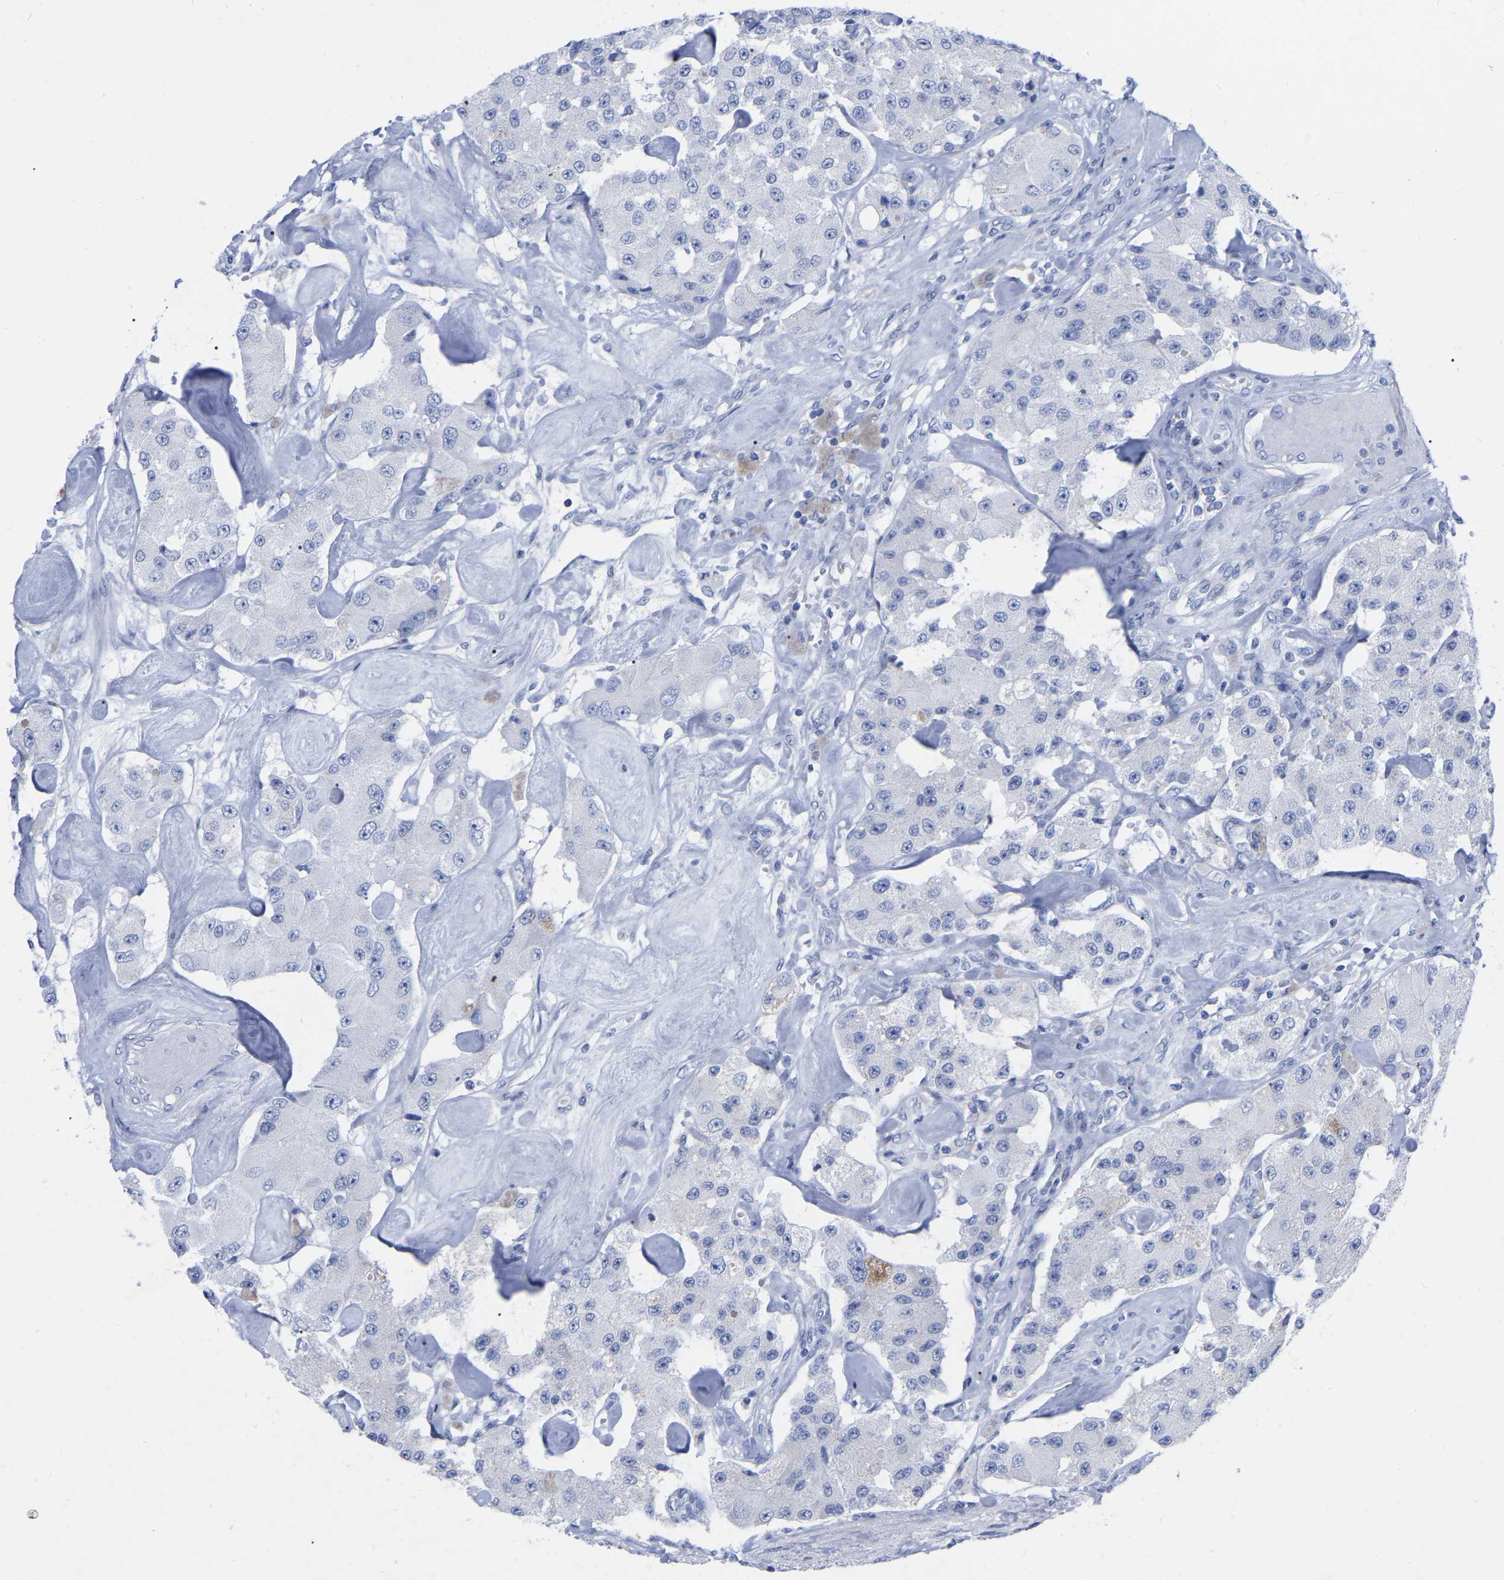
{"staining": {"intensity": "negative", "quantity": "none", "location": "none"}, "tissue": "carcinoid", "cell_type": "Tumor cells", "image_type": "cancer", "snomed": [{"axis": "morphology", "description": "Carcinoid, malignant, NOS"}, {"axis": "topography", "description": "Pancreas"}], "caption": "This is a photomicrograph of immunohistochemistry staining of carcinoid, which shows no expression in tumor cells.", "gene": "ZNF629", "patient": {"sex": "male", "age": 41}}